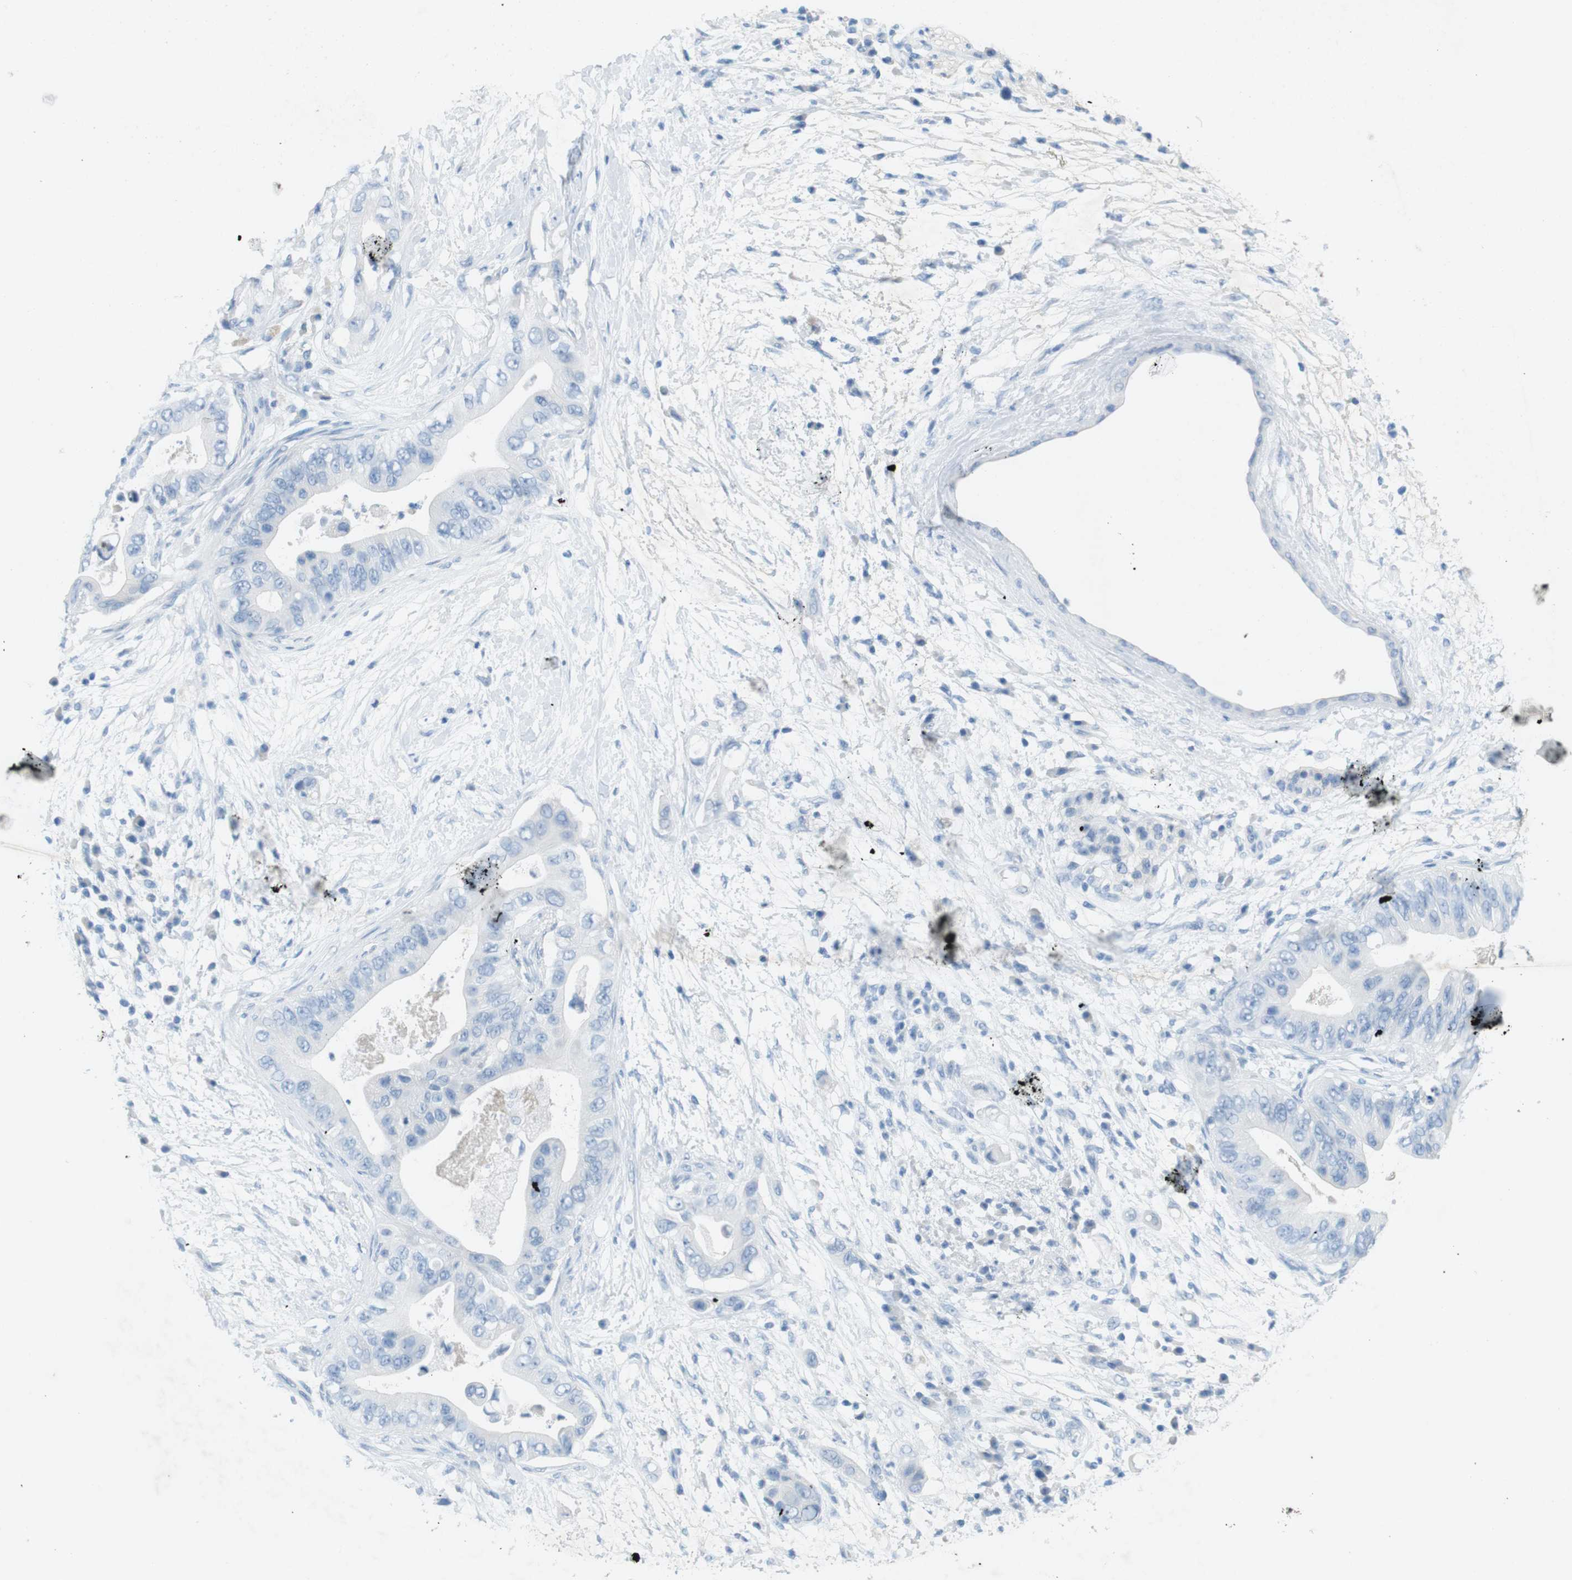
{"staining": {"intensity": "negative", "quantity": "none", "location": "none"}, "tissue": "pancreatic cancer", "cell_type": "Tumor cells", "image_type": "cancer", "snomed": [{"axis": "morphology", "description": "Adenocarcinoma, NOS"}, {"axis": "topography", "description": "Pancreas"}], "caption": "There is no significant staining in tumor cells of pancreatic adenocarcinoma.", "gene": "SALL4", "patient": {"sex": "male", "age": 77}}